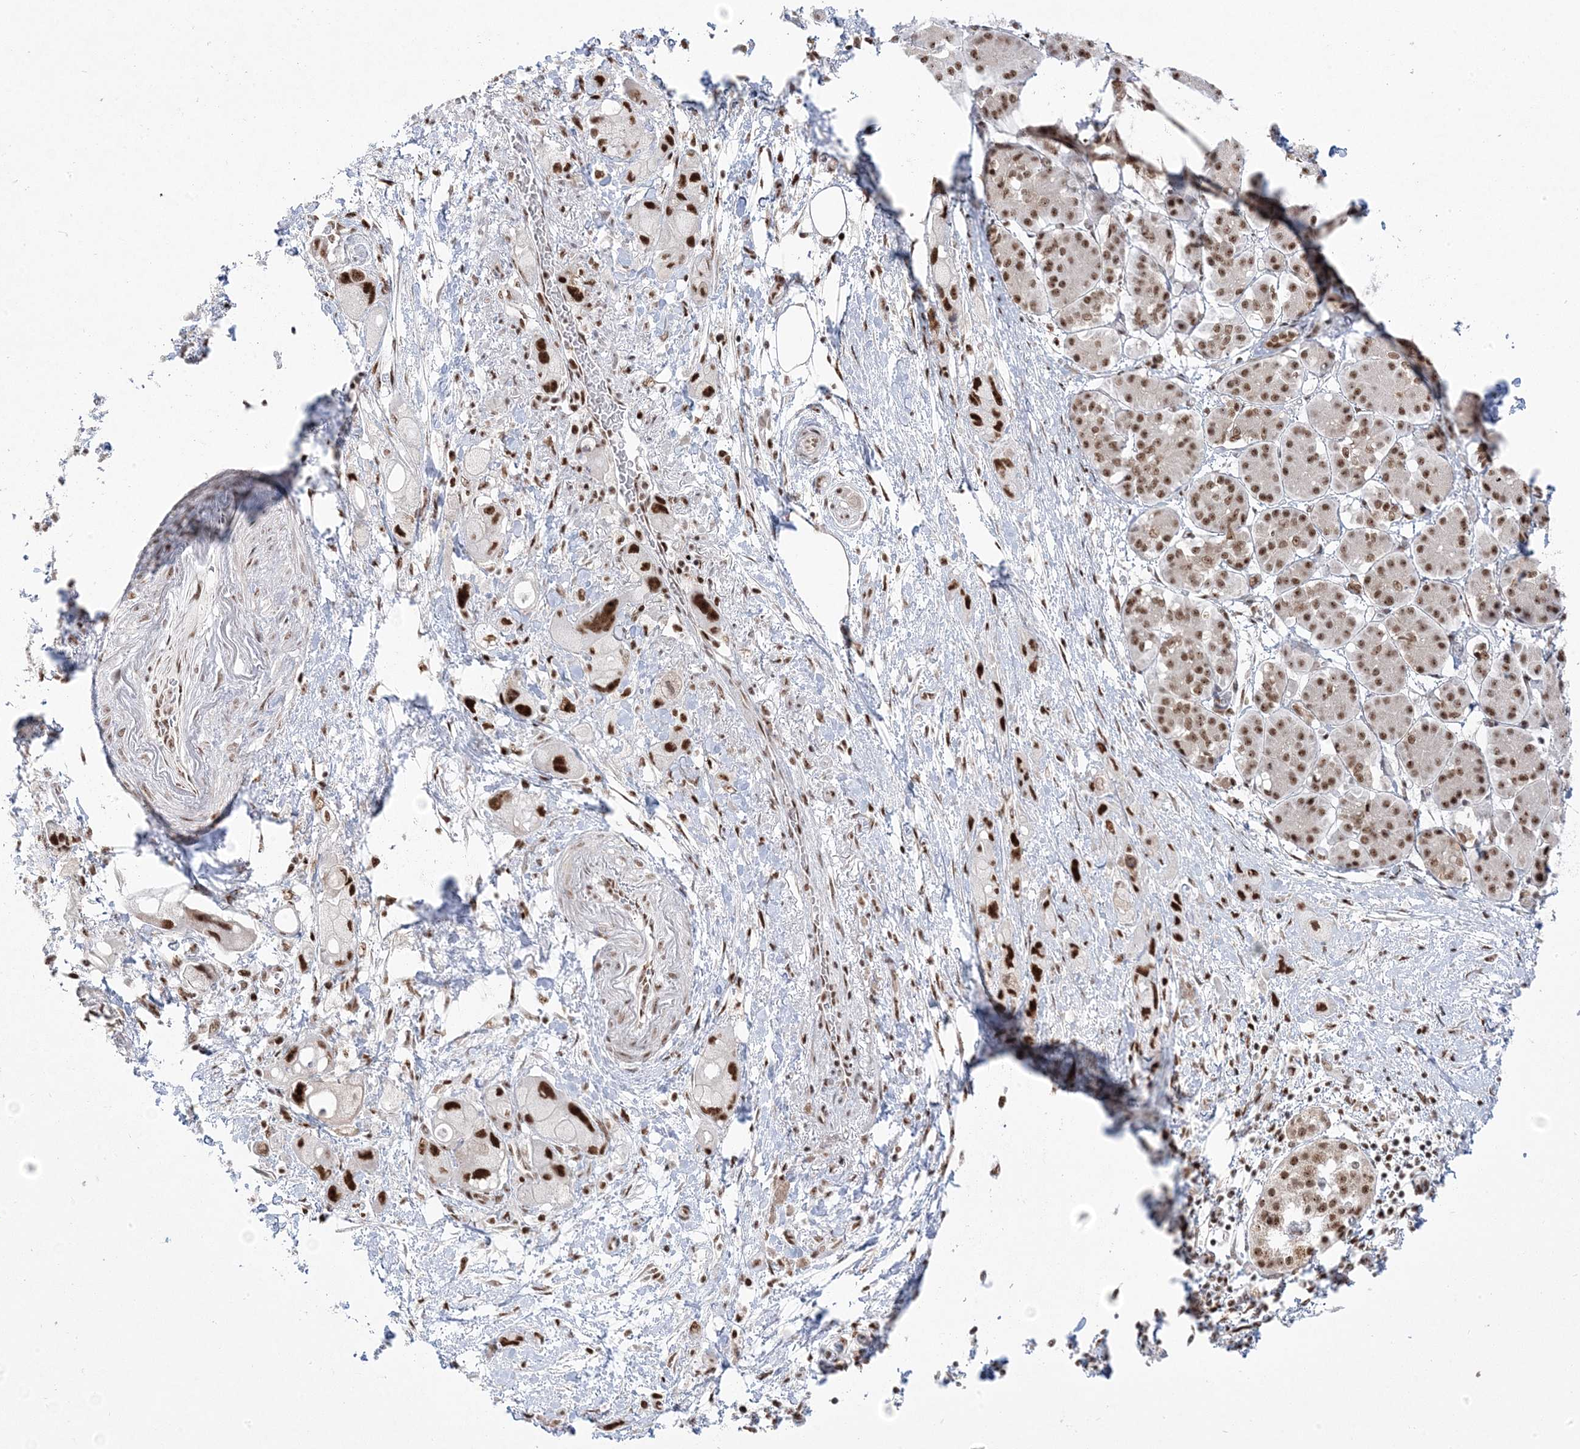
{"staining": {"intensity": "strong", "quantity": ">75%", "location": "nuclear"}, "tissue": "pancreatic cancer", "cell_type": "Tumor cells", "image_type": "cancer", "snomed": [{"axis": "morphology", "description": "Normal tissue, NOS"}, {"axis": "morphology", "description": "Adenocarcinoma, NOS"}, {"axis": "topography", "description": "Pancreas"}], "caption": "Immunohistochemistry (IHC) (DAB (3,3'-diaminobenzidine)) staining of pancreatic adenocarcinoma demonstrates strong nuclear protein expression in about >75% of tumor cells.", "gene": "MTREX", "patient": {"sex": "female", "age": 68}}